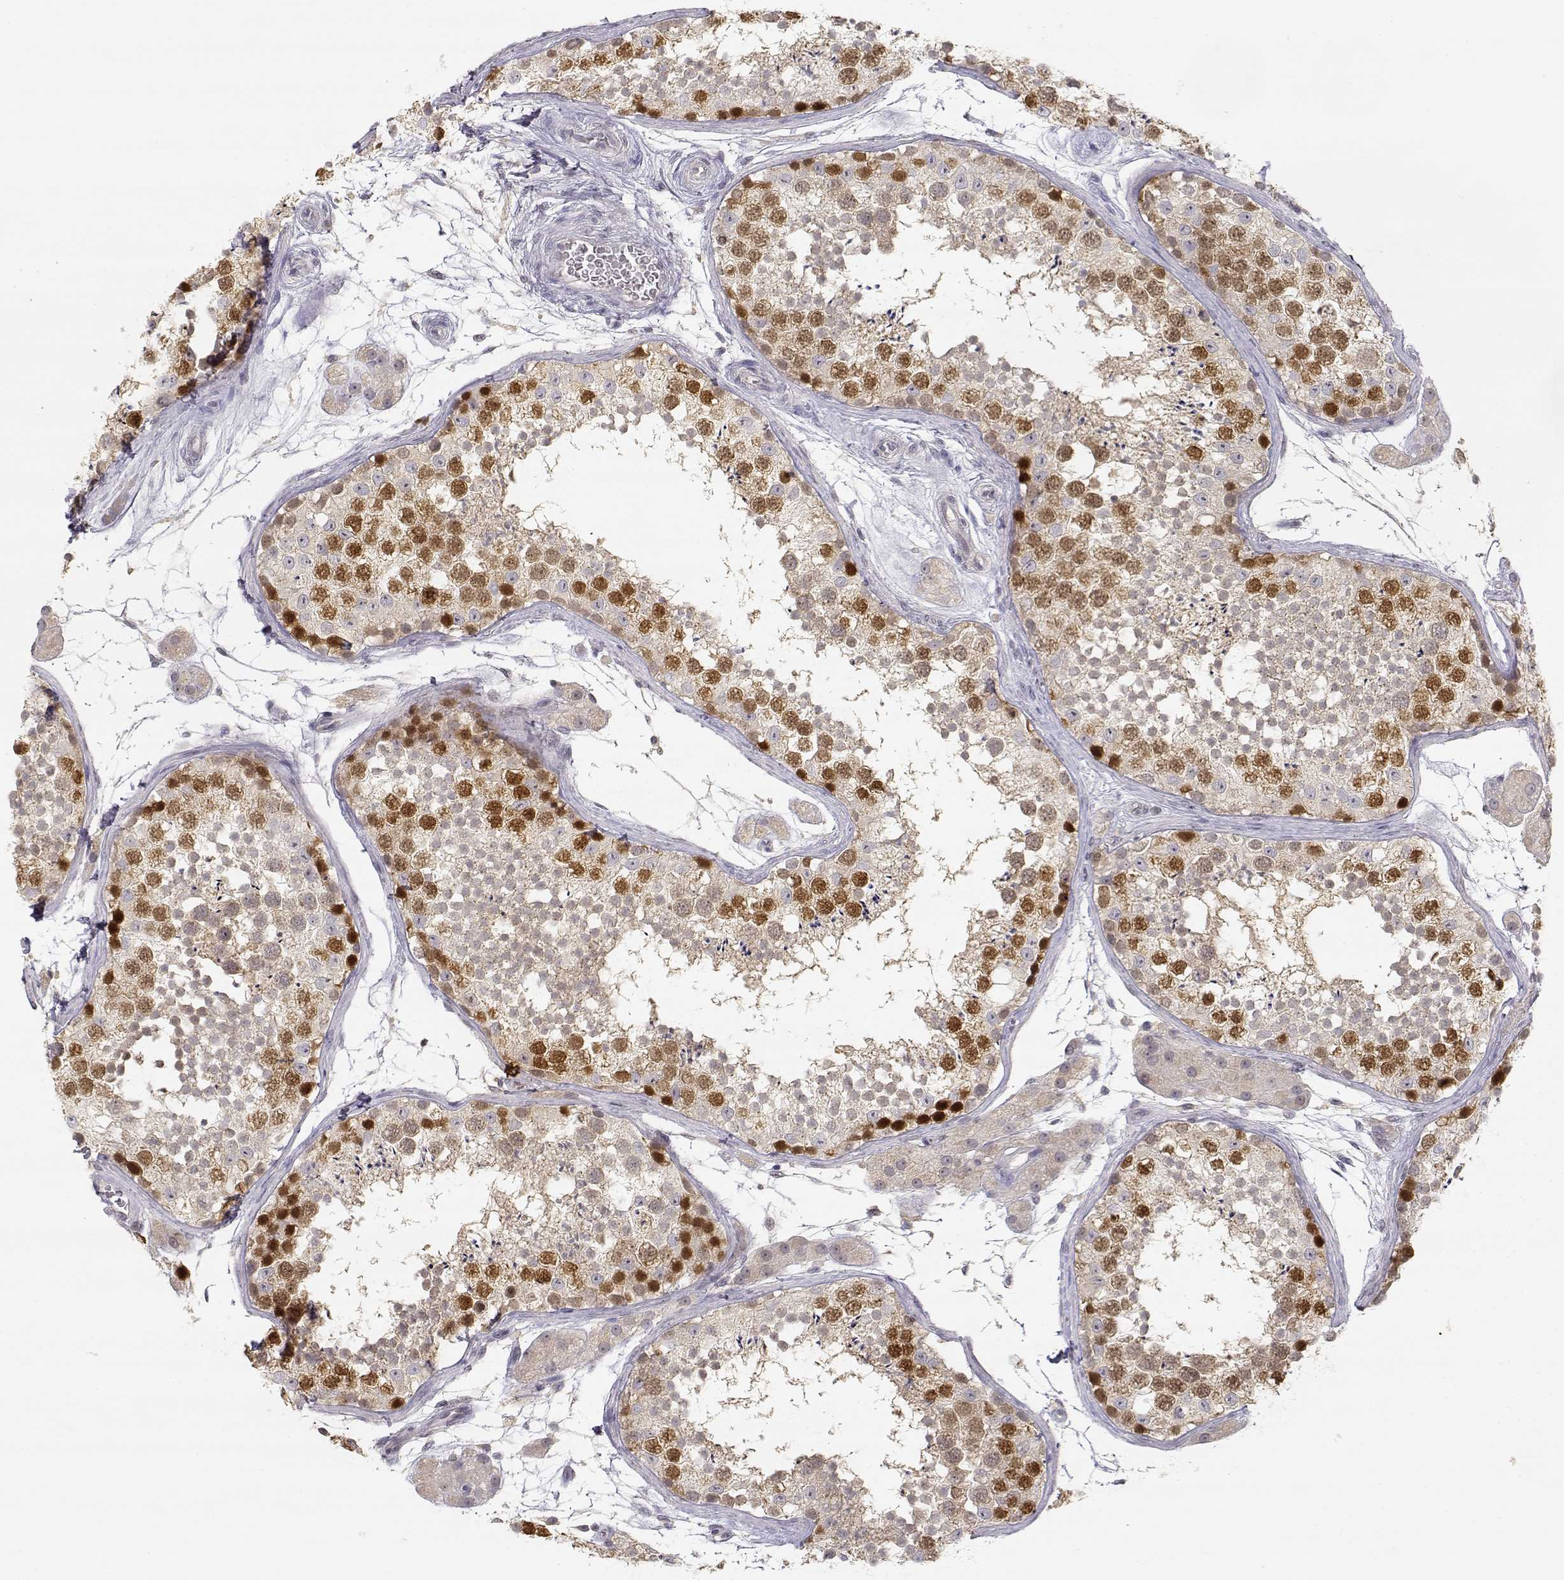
{"staining": {"intensity": "strong", "quantity": ">75%", "location": "nuclear"}, "tissue": "testis", "cell_type": "Cells in seminiferous ducts", "image_type": "normal", "snomed": [{"axis": "morphology", "description": "Normal tissue, NOS"}, {"axis": "topography", "description": "Testis"}], "caption": "Immunohistochemical staining of benign human testis shows >75% levels of strong nuclear protein expression in about >75% of cells in seminiferous ducts.", "gene": "RAD51", "patient": {"sex": "male", "age": 41}}